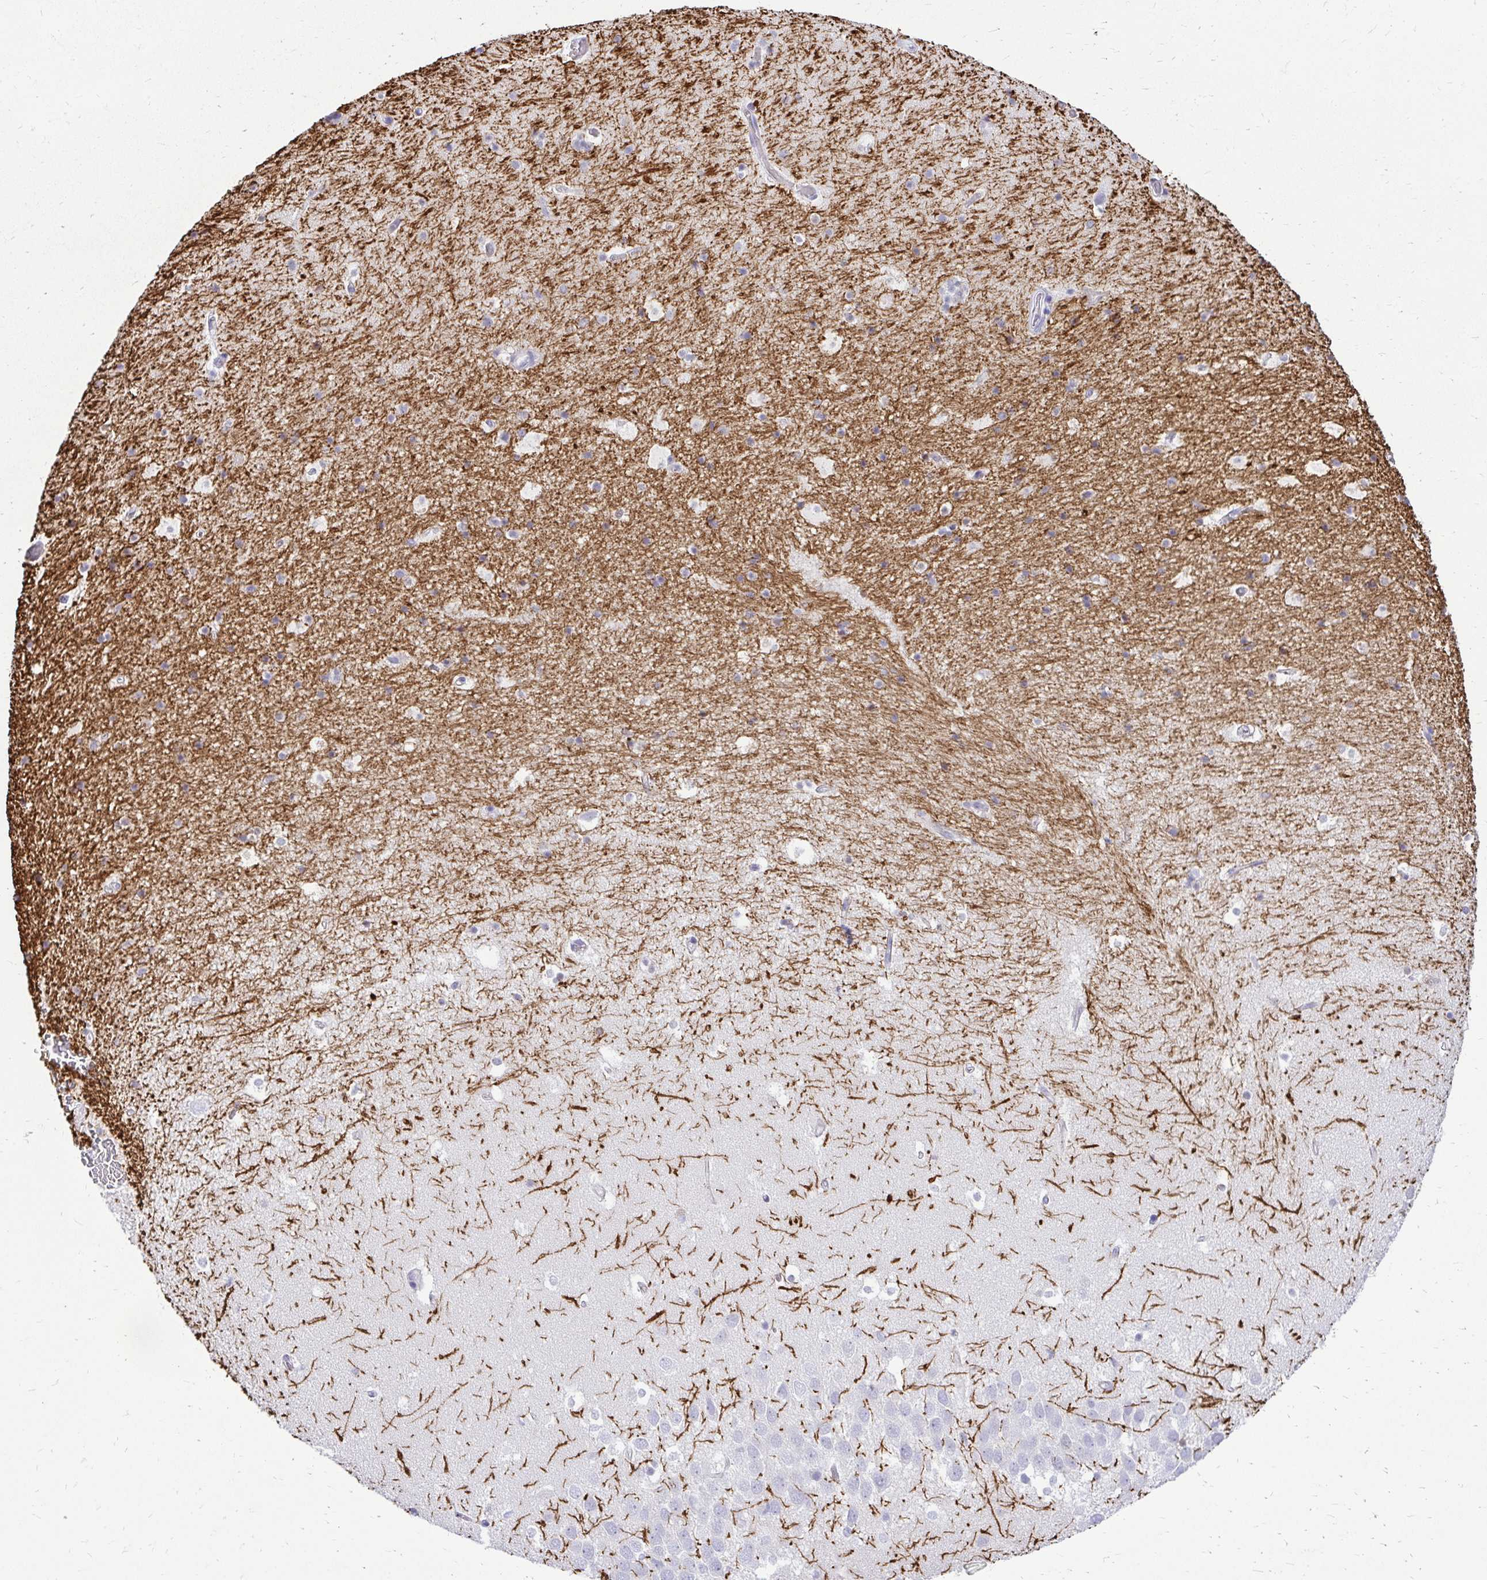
{"staining": {"intensity": "moderate", "quantity": "<25%", "location": "cytoplasmic/membranous"}, "tissue": "hippocampus", "cell_type": "Glial cells", "image_type": "normal", "snomed": [{"axis": "morphology", "description": "Normal tissue, NOS"}, {"axis": "topography", "description": "Hippocampus"}], "caption": "Hippocampus stained with DAB immunohistochemistry shows low levels of moderate cytoplasmic/membranous positivity in approximately <25% of glial cells.", "gene": "ZSWIM9", "patient": {"sex": "male", "age": 26}}